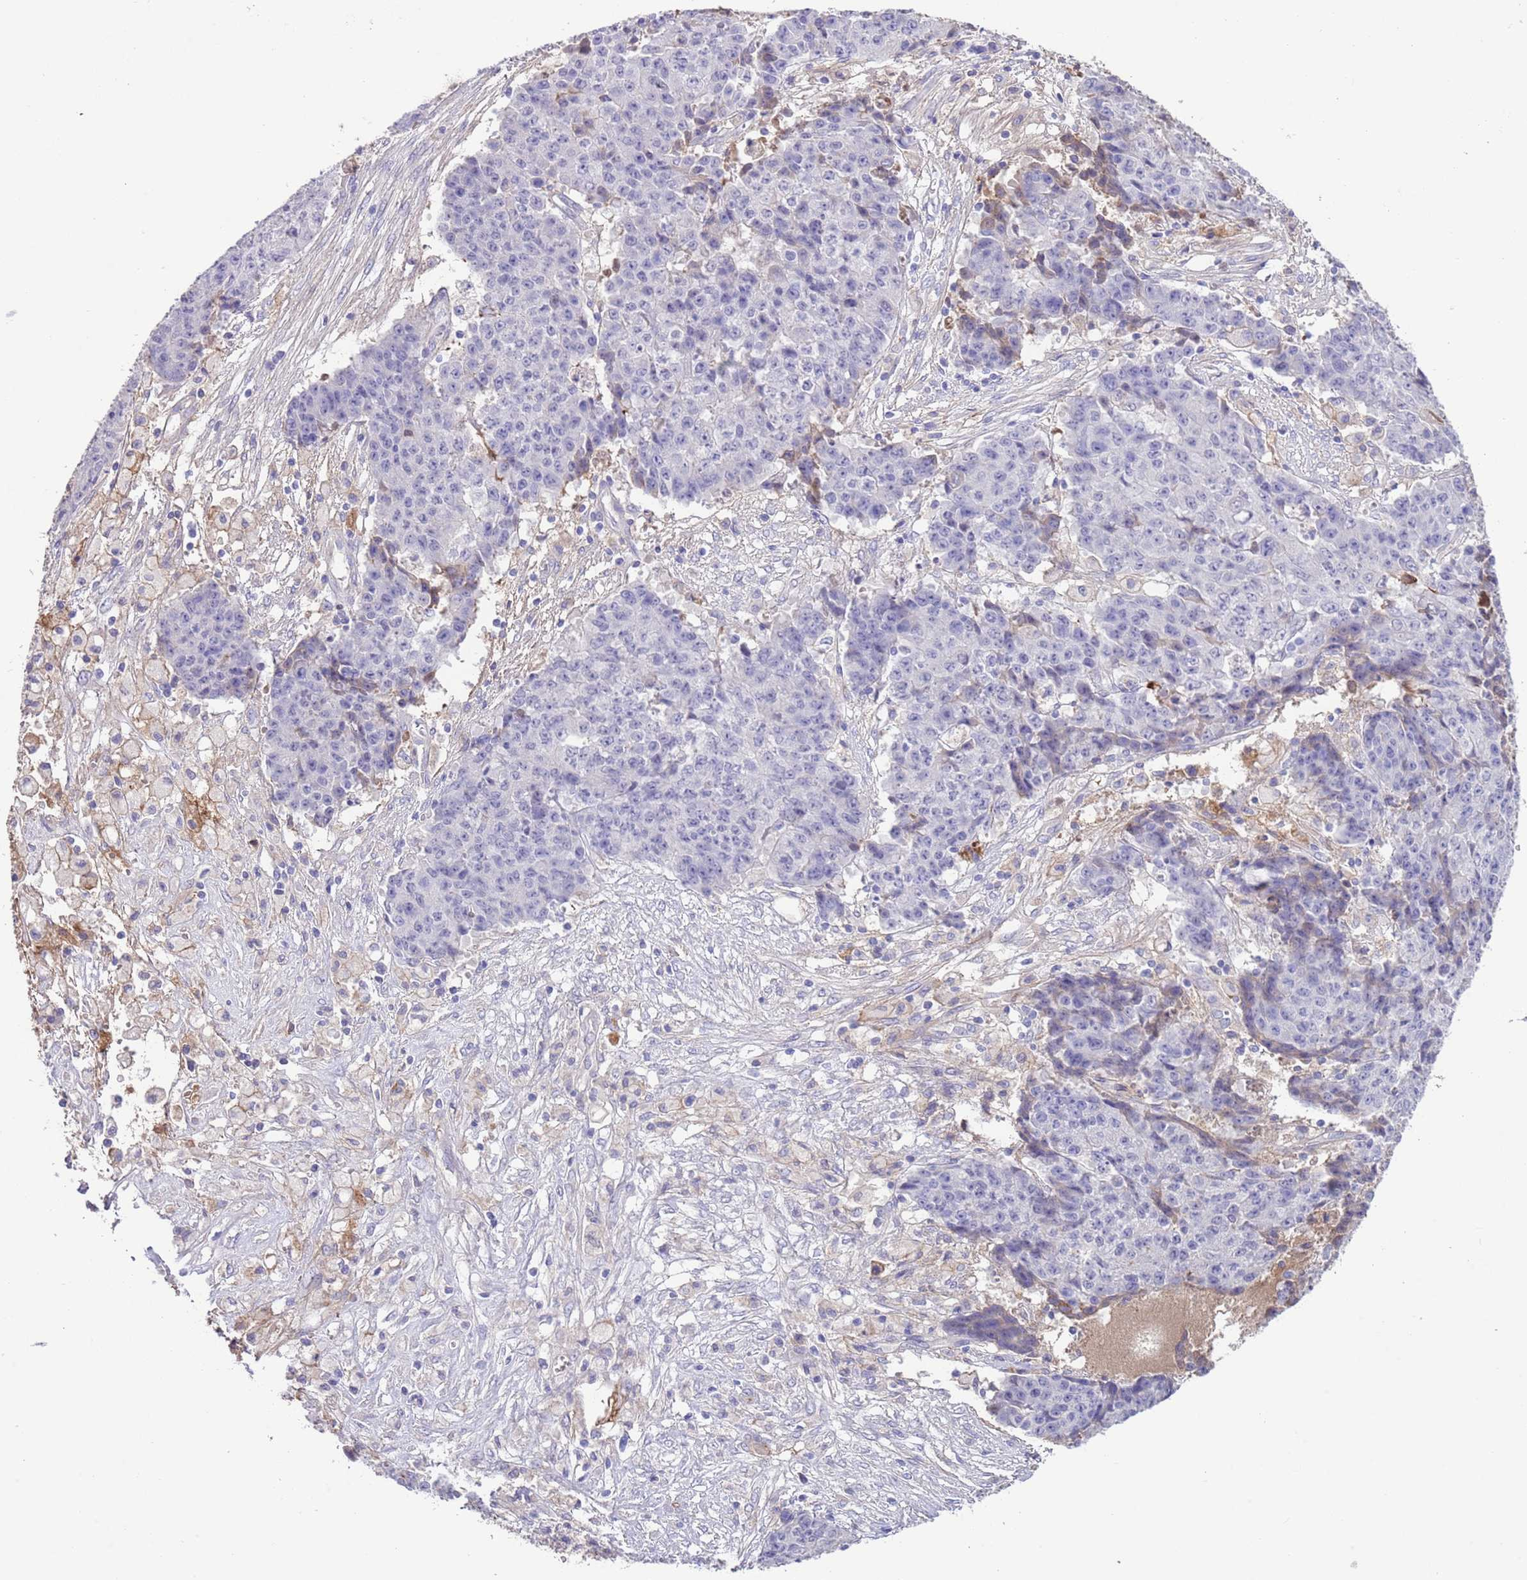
{"staining": {"intensity": "negative", "quantity": "none", "location": "none"}, "tissue": "ovarian cancer", "cell_type": "Tumor cells", "image_type": "cancer", "snomed": [{"axis": "morphology", "description": "Carcinoma, endometroid"}, {"axis": "topography", "description": "Ovary"}], "caption": "There is no significant expression in tumor cells of ovarian cancer.", "gene": "IGF1", "patient": {"sex": "female", "age": 42}}